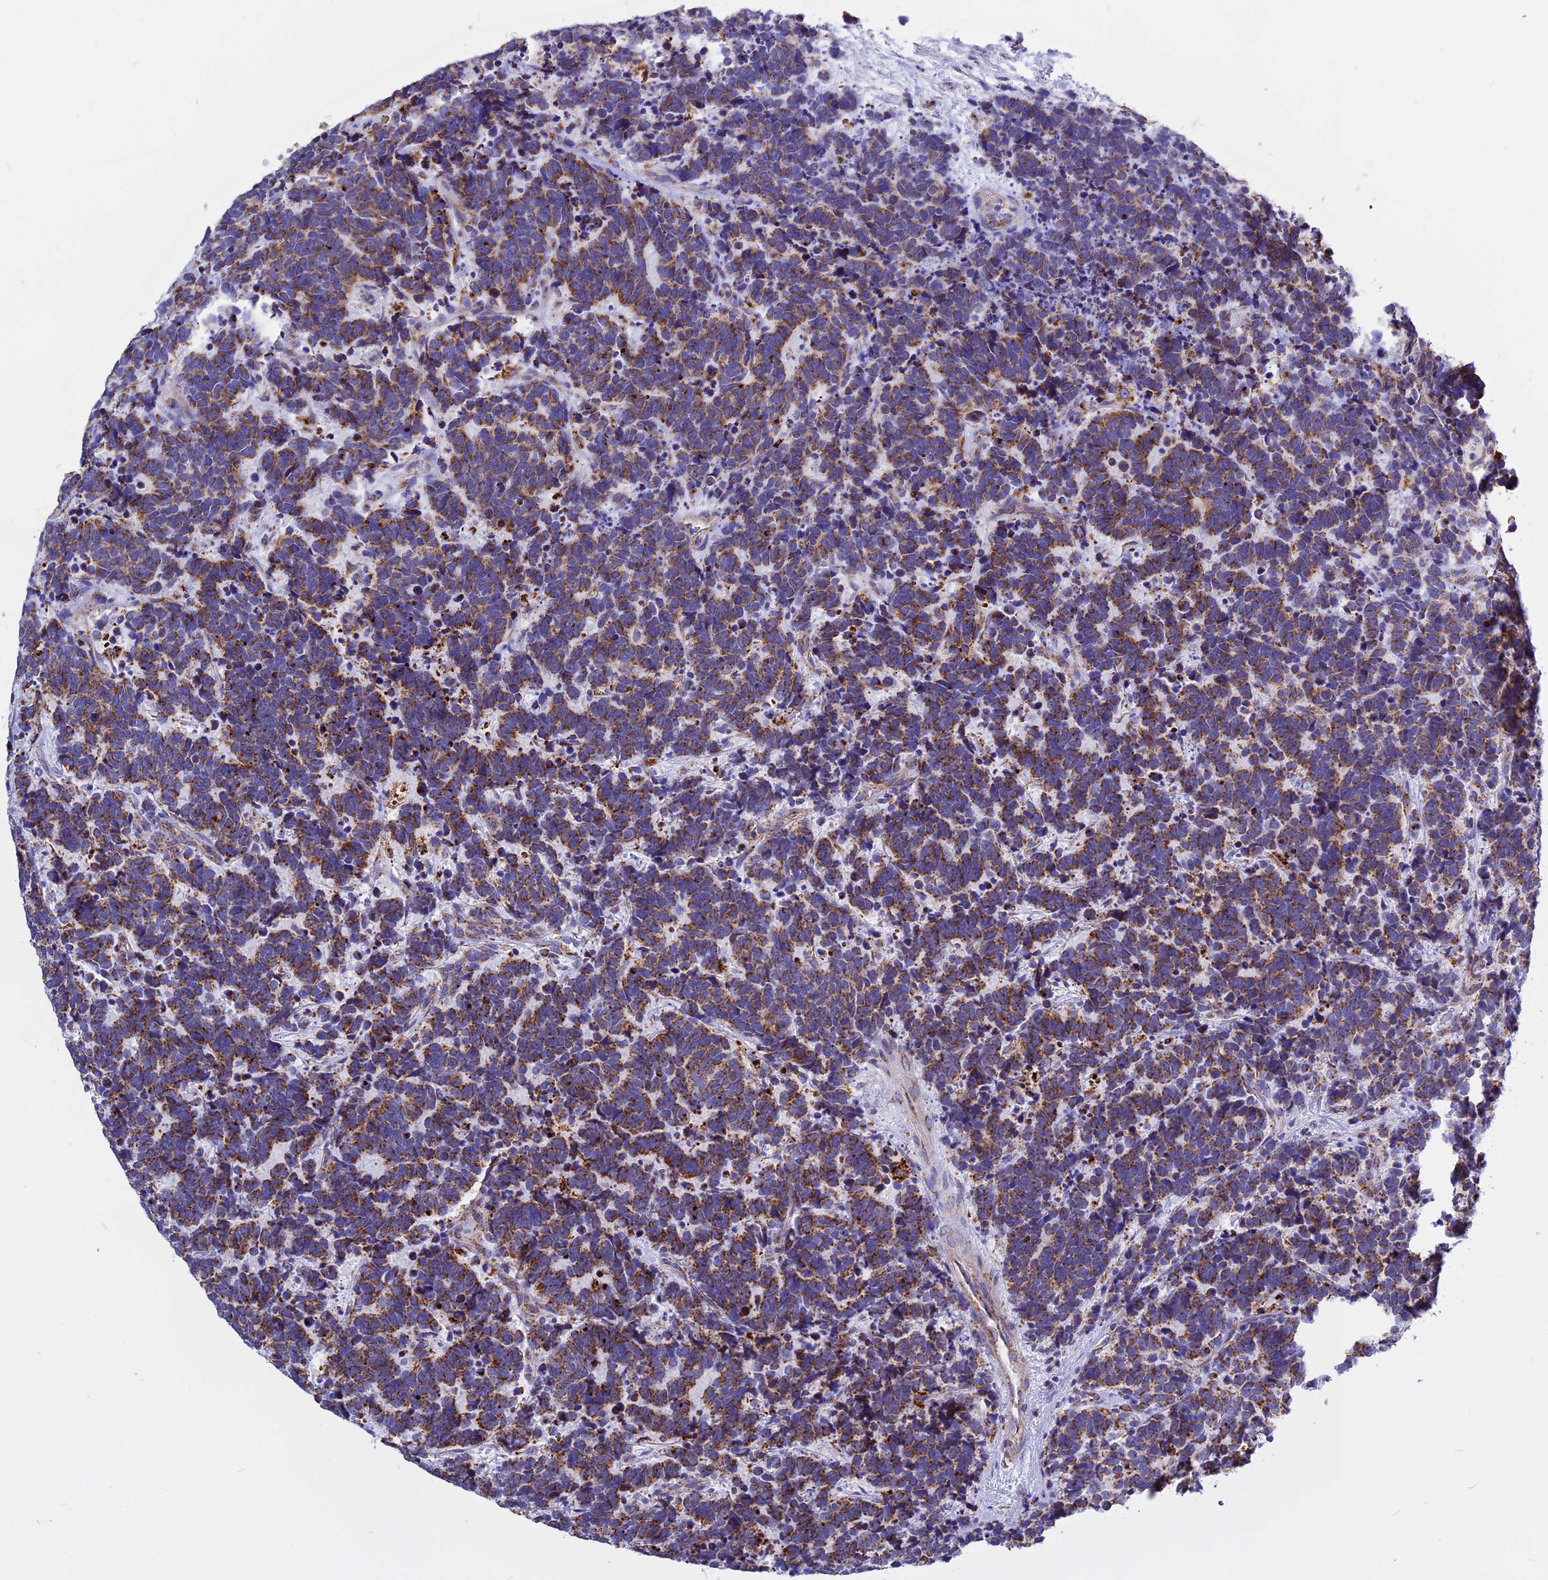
{"staining": {"intensity": "moderate", "quantity": ">75%", "location": "cytoplasmic/membranous"}, "tissue": "carcinoid", "cell_type": "Tumor cells", "image_type": "cancer", "snomed": [{"axis": "morphology", "description": "Carcinoma, NOS"}, {"axis": "morphology", "description": "Carcinoid, malignant, NOS"}, {"axis": "topography", "description": "Urinary bladder"}], "caption": "There is medium levels of moderate cytoplasmic/membranous expression in tumor cells of carcinoma, as demonstrated by immunohistochemical staining (brown color).", "gene": "VDAC2", "patient": {"sex": "male", "age": 57}}